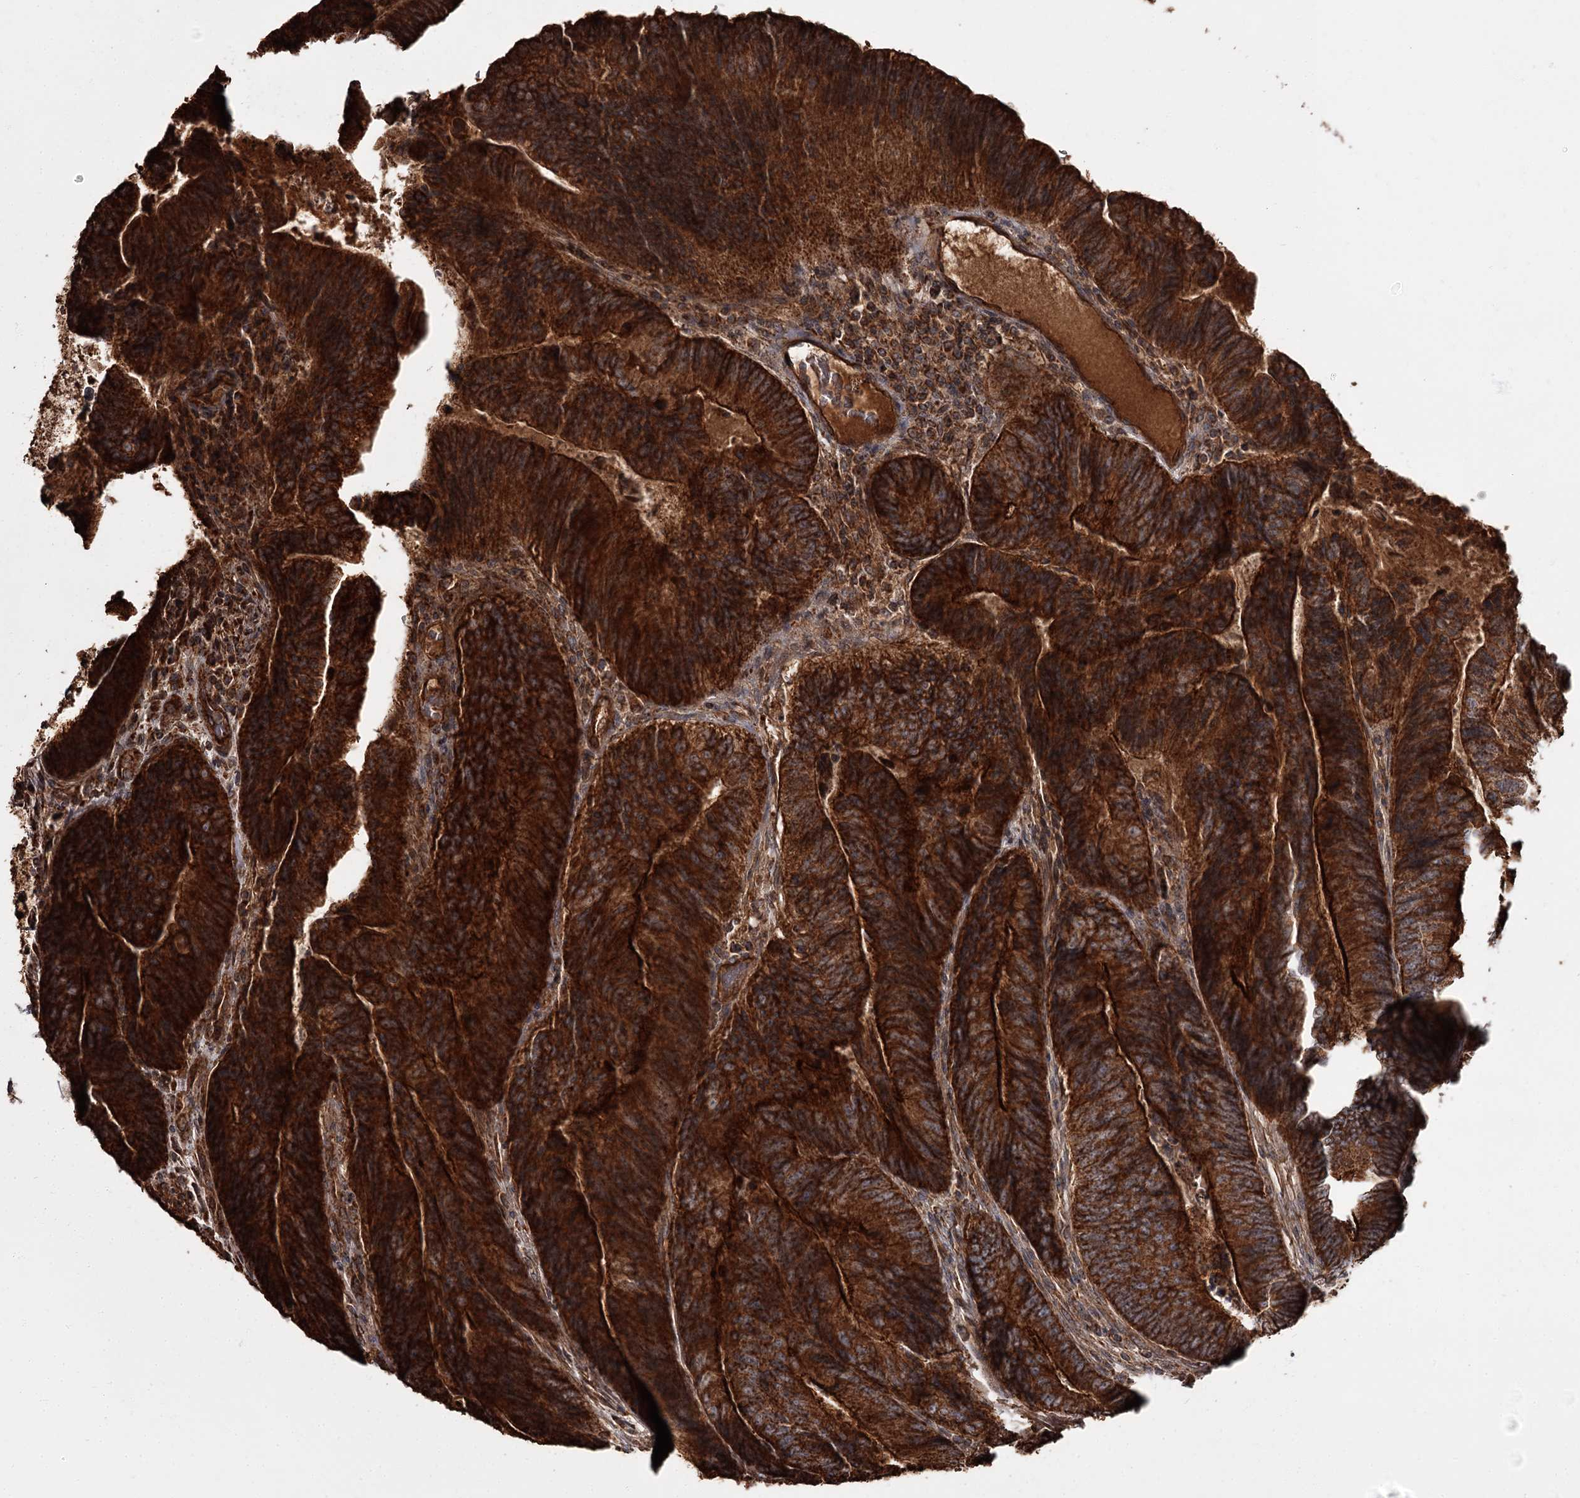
{"staining": {"intensity": "strong", "quantity": ">75%", "location": "cytoplasmic/membranous"}, "tissue": "colorectal cancer", "cell_type": "Tumor cells", "image_type": "cancer", "snomed": [{"axis": "morphology", "description": "Adenocarcinoma, NOS"}, {"axis": "topography", "description": "Colon"}], "caption": "Immunohistochemistry (IHC) of human colorectal adenocarcinoma demonstrates high levels of strong cytoplasmic/membranous positivity in about >75% of tumor cells. The staining was performed using DAB to visualize the protein expression in brown, while the nuclei were stained in blue with hematoxylin (Magnification: 20x).", "gene": "THAP9", "patient": {"sex": "female", "age": 67}}